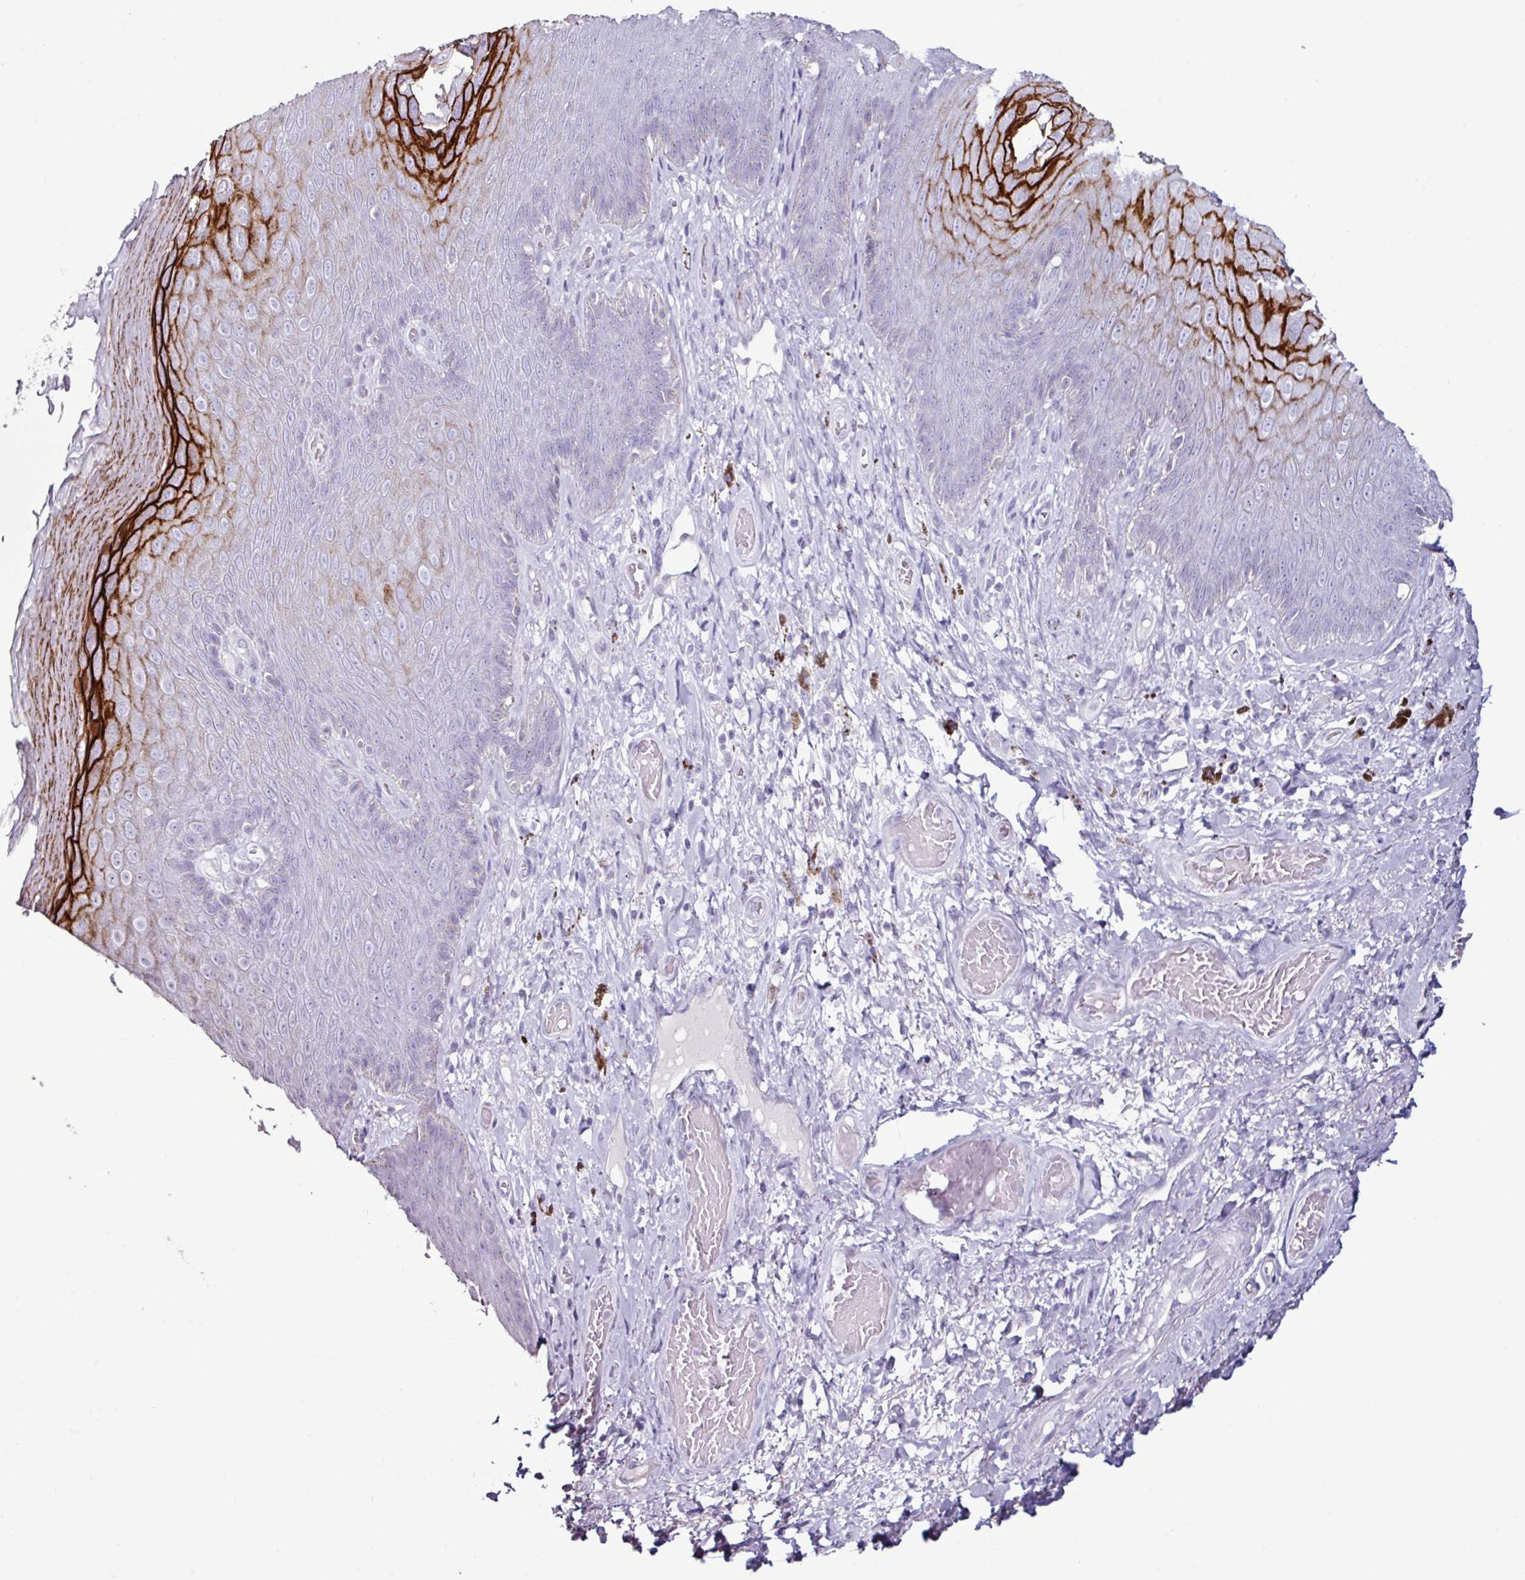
{"staining": {"intensity": "strong", "quantity": "<25%", "location": "cytoplasmic/membranous"}, "tissue": "skin", "cell_type": "Epidermal cells", "image_type": "normal", "snomed": [{"axis": "morphology", "description": "Normal tissue, NOS"}, {"axis": "topography", "description": "Anal"}, {"axis": "topography", "description": "Peripheral nerve tissue"}], "caption": "An image showing strong cytoplasmic/membranous expression in about <25% of epidermal cells in benign skin, as visualized by brown immunohistochemical staining.", "gene": "GLP2R", "patient": {"sex": "male", "age": 53}}